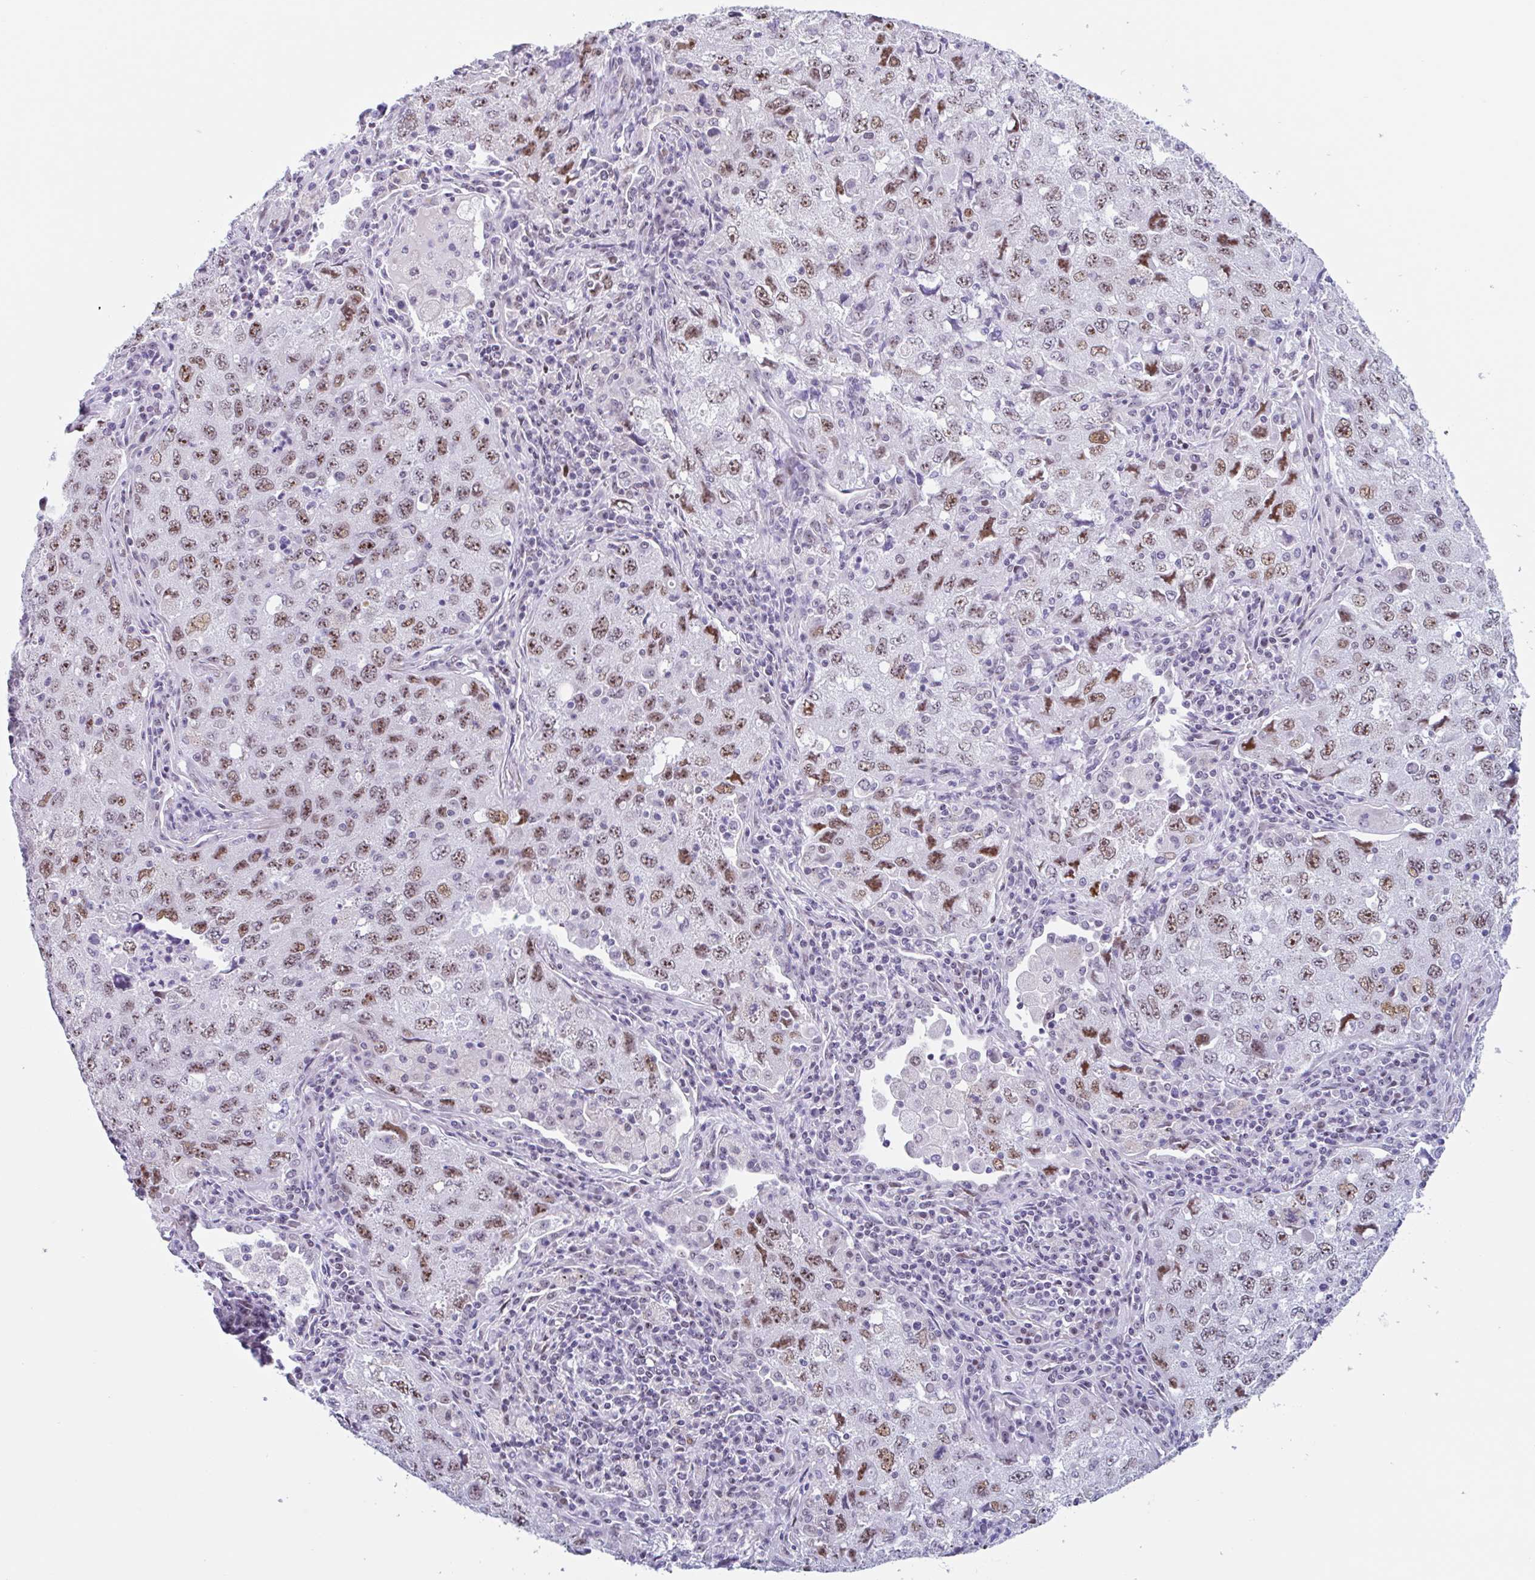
{"staining": {"intensity": "moderate", "quantity": ">75%", "location": "nuclear"}, "tissue": "lung cancer", "cell_type": "Tumor cells", "image_type": "cancer", "snomed": [{"axis": "morphology", "description": "Adenocarcinoma, NOS"}, {"axis": "topography", "description": "Lung"}], "caption": "Protein expression analysis of human lung adenocarcinoma reveals moderate nuclear expression in about >75% of tumor cells. (DAB (3,3'-diaminobenzidine) IHC, brown staining for protein, blue staining for nuclei).", "gene": "LENG9", "patient": {"sex": "female", "age": 57}}